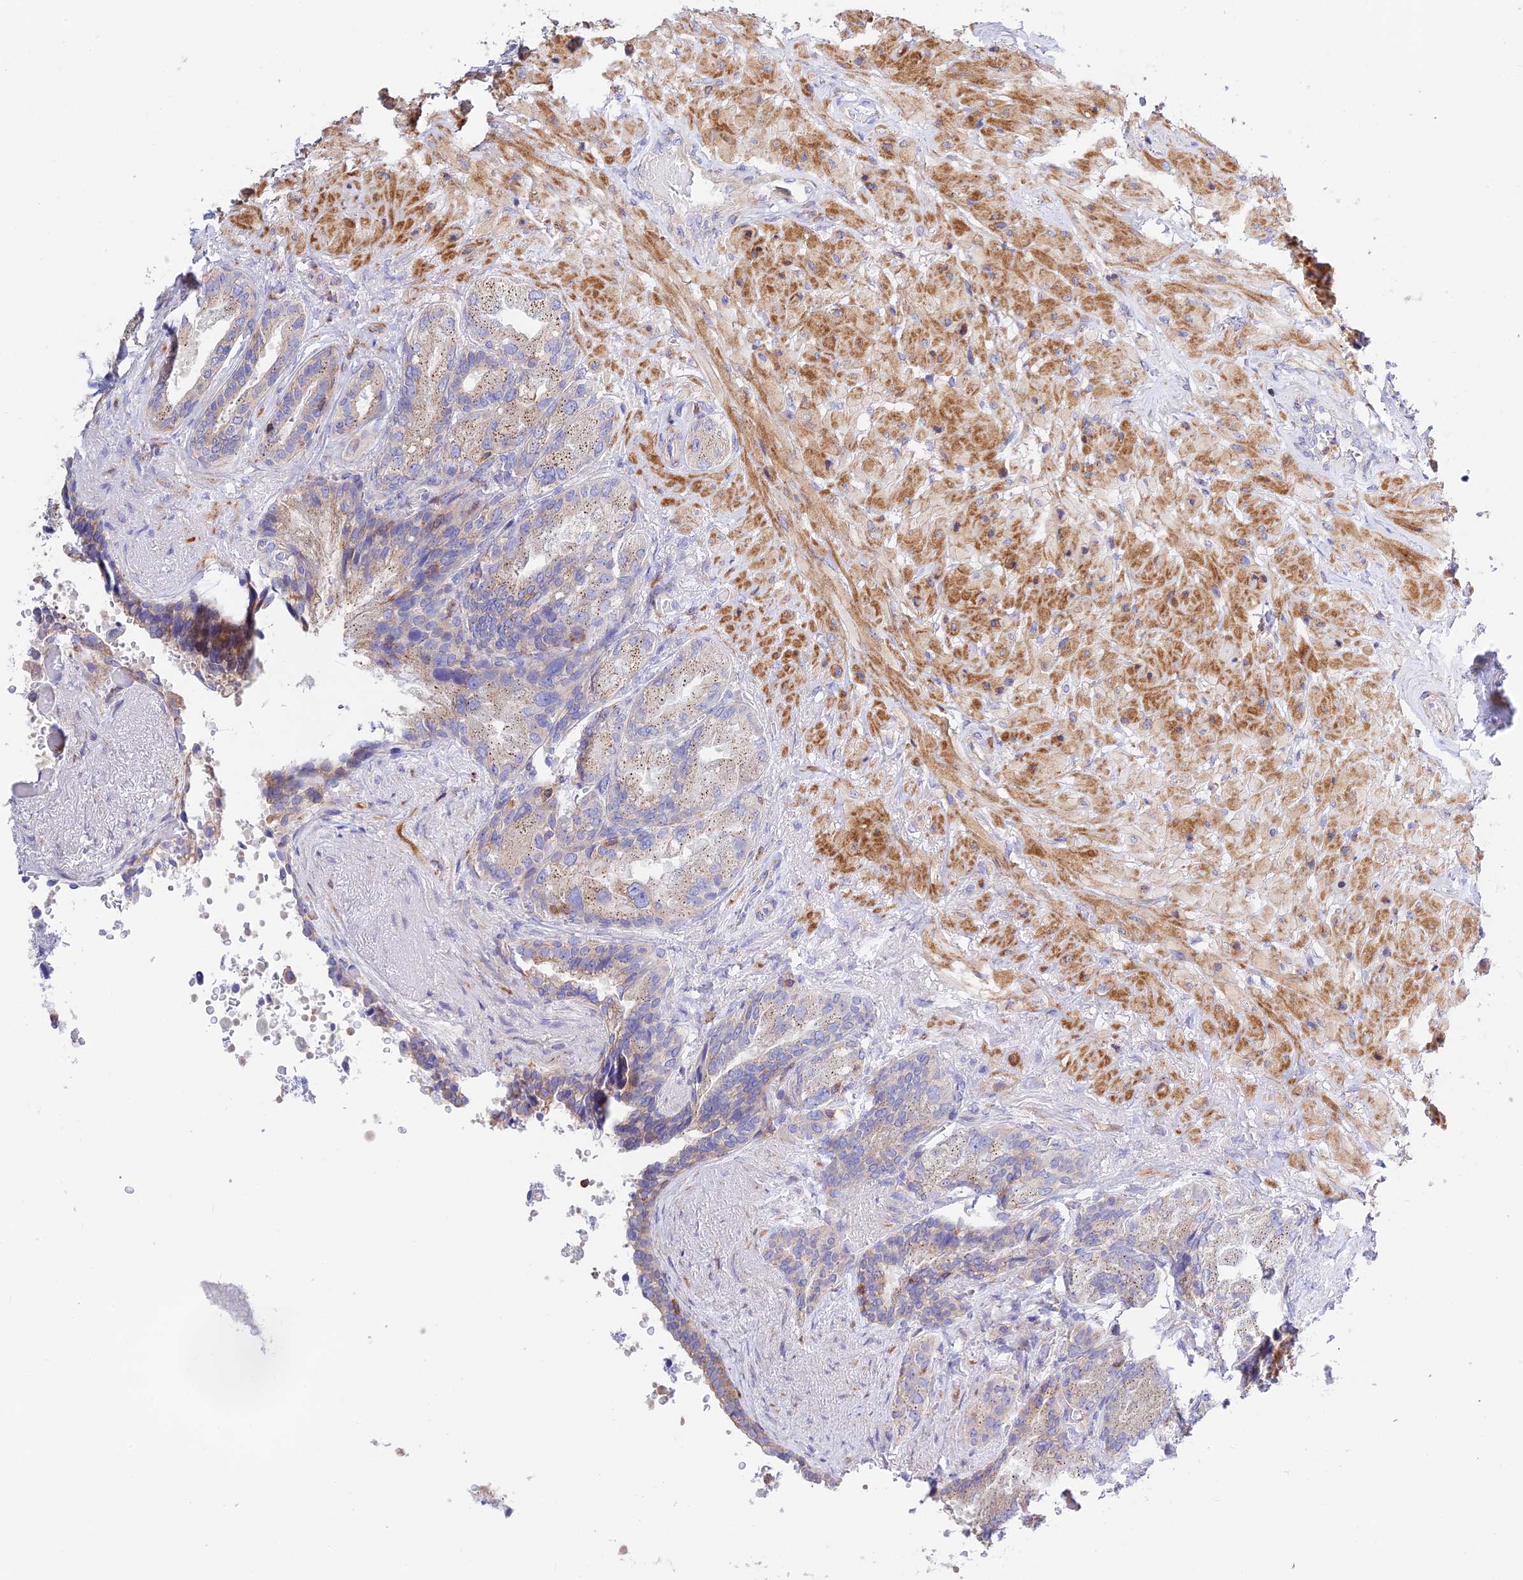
{"staining": {"intensity": "moderate", "quantity": "<25%", "location": "cytoplasmic/membranous"}, "tissue": "seminal vesicle", "cell_type": "Glandular cells", "image_type": "normal", "snomed": [{"axis": "morphology", "description": "Normal tissue, NOS"}, {"axis": "topography", "description": "Seminal veicle"}, {"axis": "topography", "description": "Peripheral nerve tissue"}], "caption": "Immunohistochemical staining of benign human seminal vesicle shows low levels of moderate cytoplasmic/membranous positivity in about <25% of glandular cells. The staining was performed using DAB (3,3'-diaminobenzidine), with brown indicating positive protein expression. Nuclei are stained blue with hematoxylin.", "gene": "PRIM1", "patient": {"sex": "male", "age": 63}}